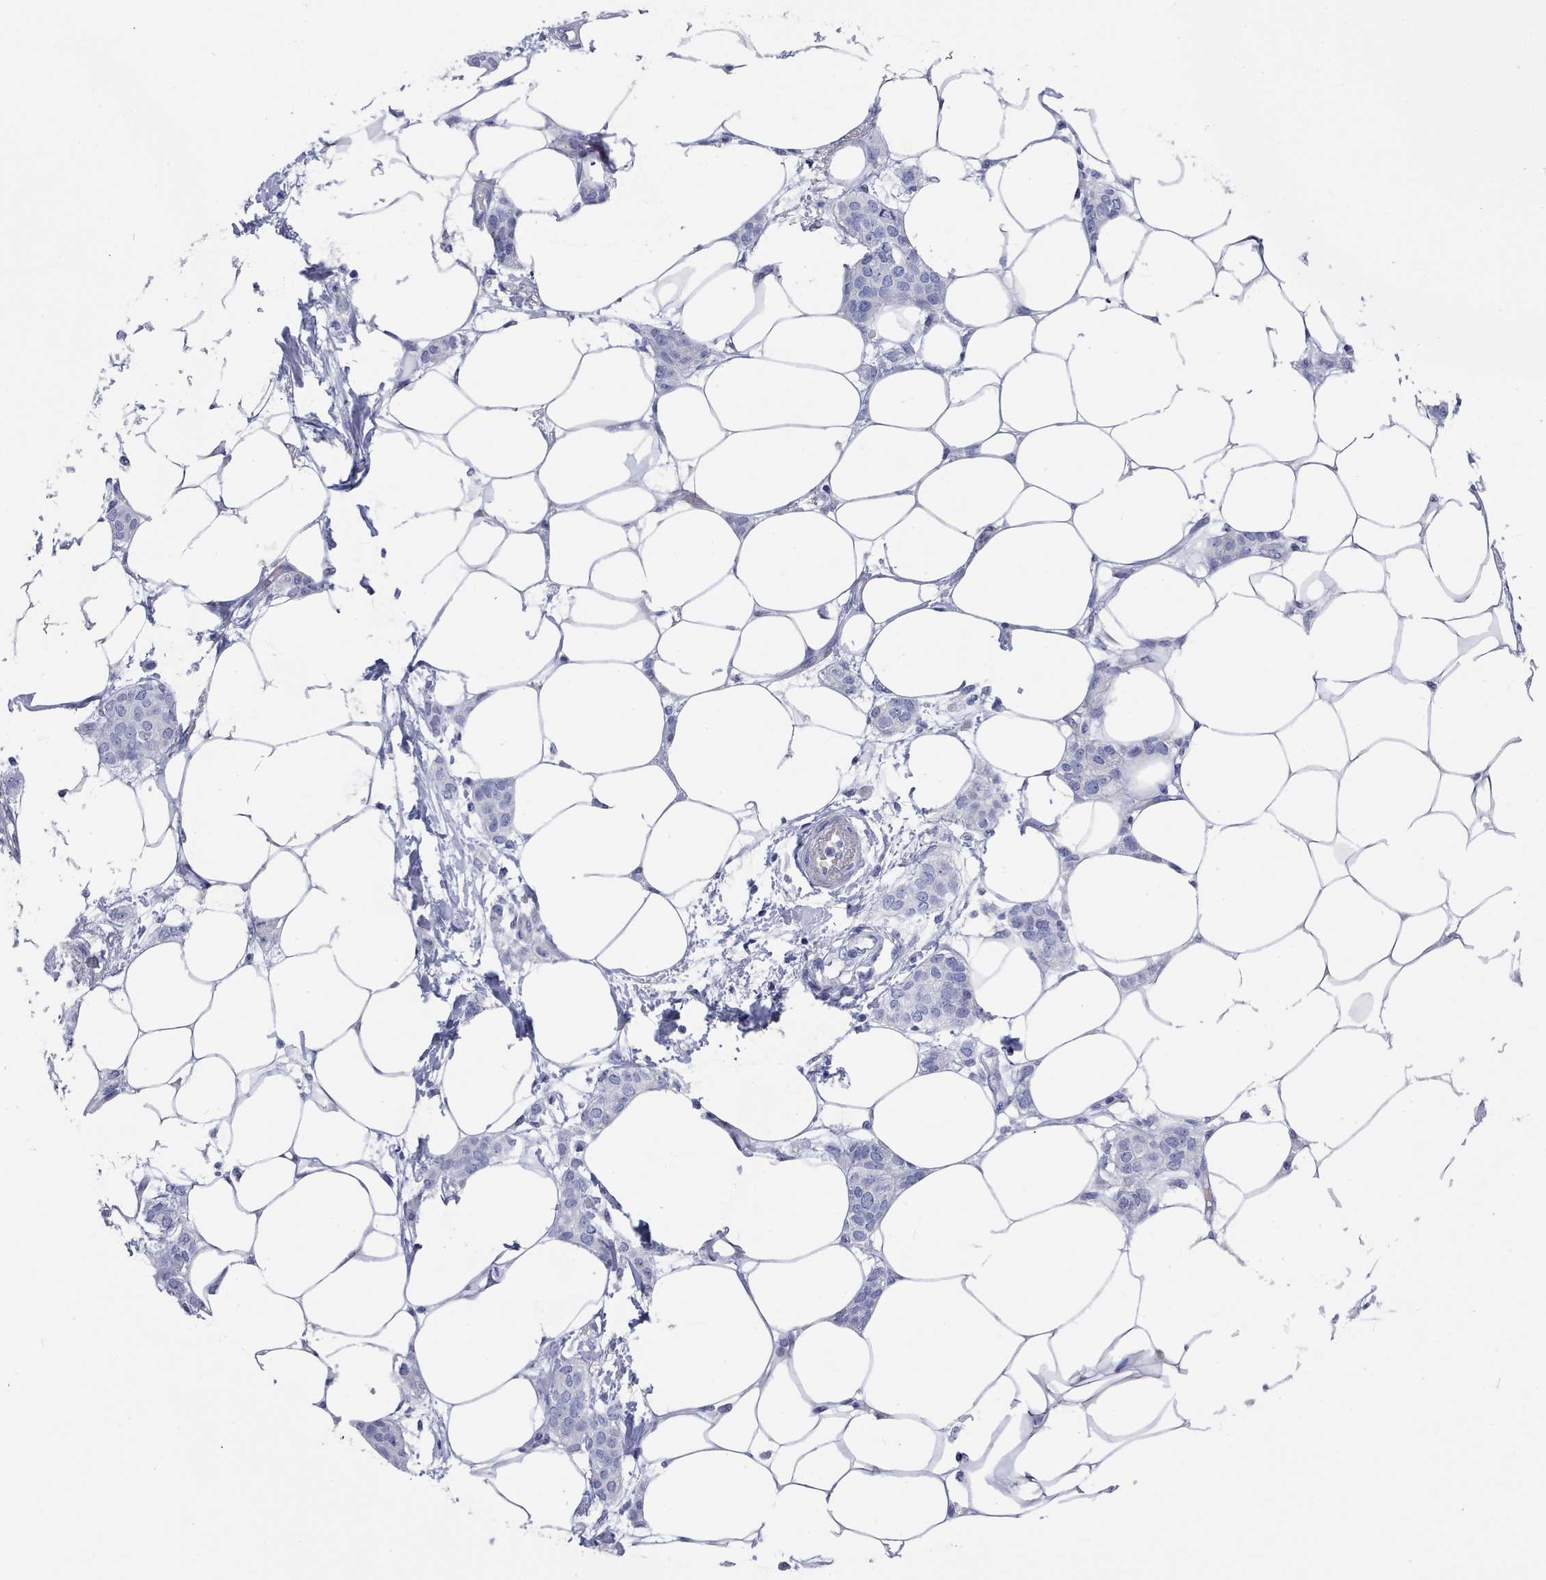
{"staining": {"intensity": "negative", "quantity": "none", "location": "none"}, "tissue": "breast cancer", "cell_type": "Tumor cells", "image_type": "cancer", "snomed": [{"axis": "morphology", "description": "Duct carcinoma"}, {"axis": "topography", "description": "Breast"}], "caption": "An immunohistochemistry (IHC) histopathology image of intraductal carcinoma (breast) is shown. There is no staining in tumor cells of intraductal carcinoma (breast).", "gene": "PDE4C", "patient": {"sex": "female", "age": 72}}